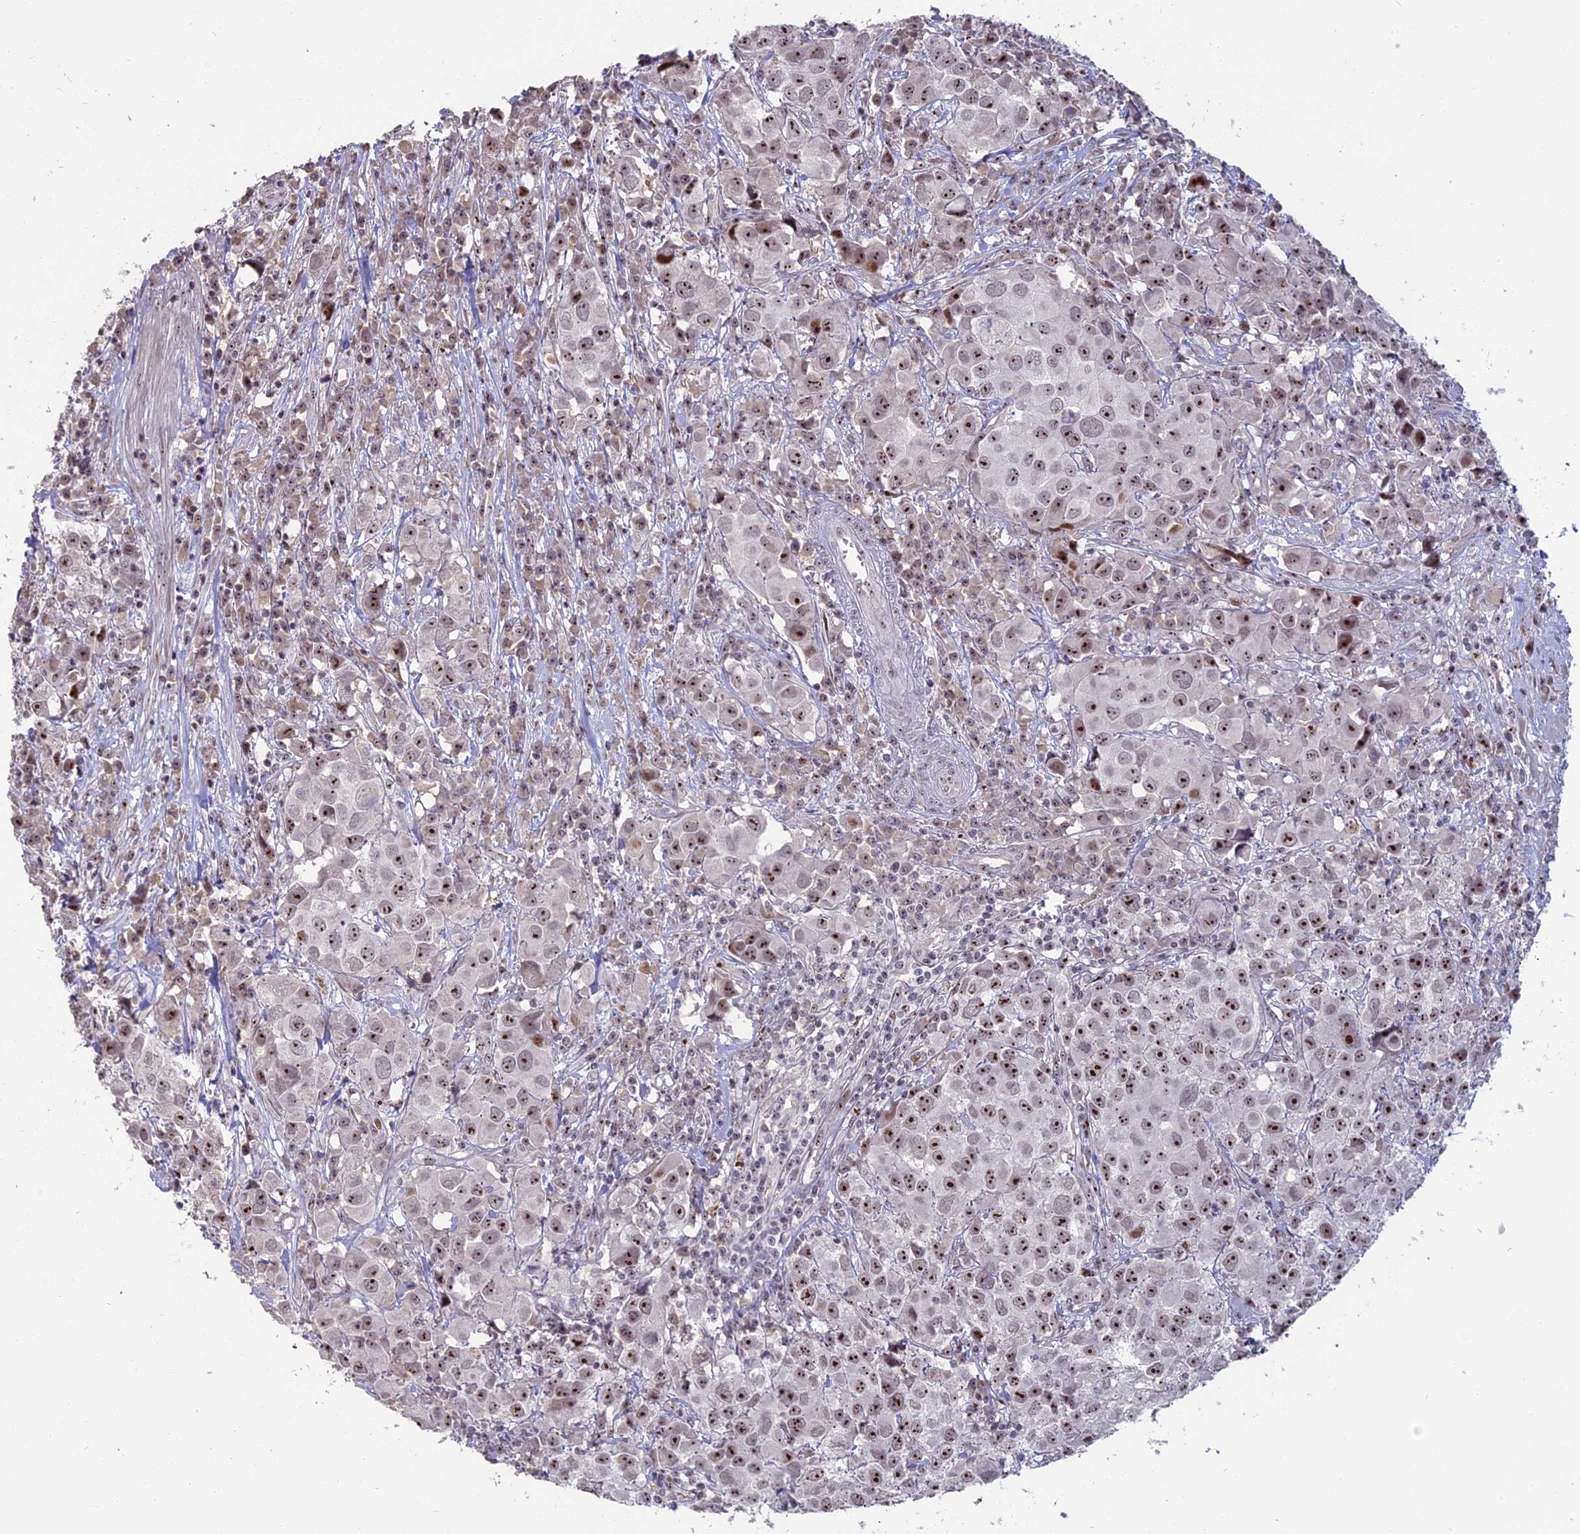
{"staining": {"intensity": "strong", "quantity": "25%-75%", "location": "nuclear"}, "tissue": "urothelial cancer", "cell_type": "Tumor cells", "image_type": "cancer", "snomed": [{"axis": "morphology", "description": "Urothelial carcinoma, High grade"}, {"axis": "topography", "description": "Urinary bladder"}], "caption": "Immunohistochemistry (DAB) staining of human urothelial carcinoma (high-grade) exhibits strong nuclear protein staining in approximately 25%-75% of tumor cells.", "gene": "FAM131A", "patient": {"sex": "female", "age": 75}}